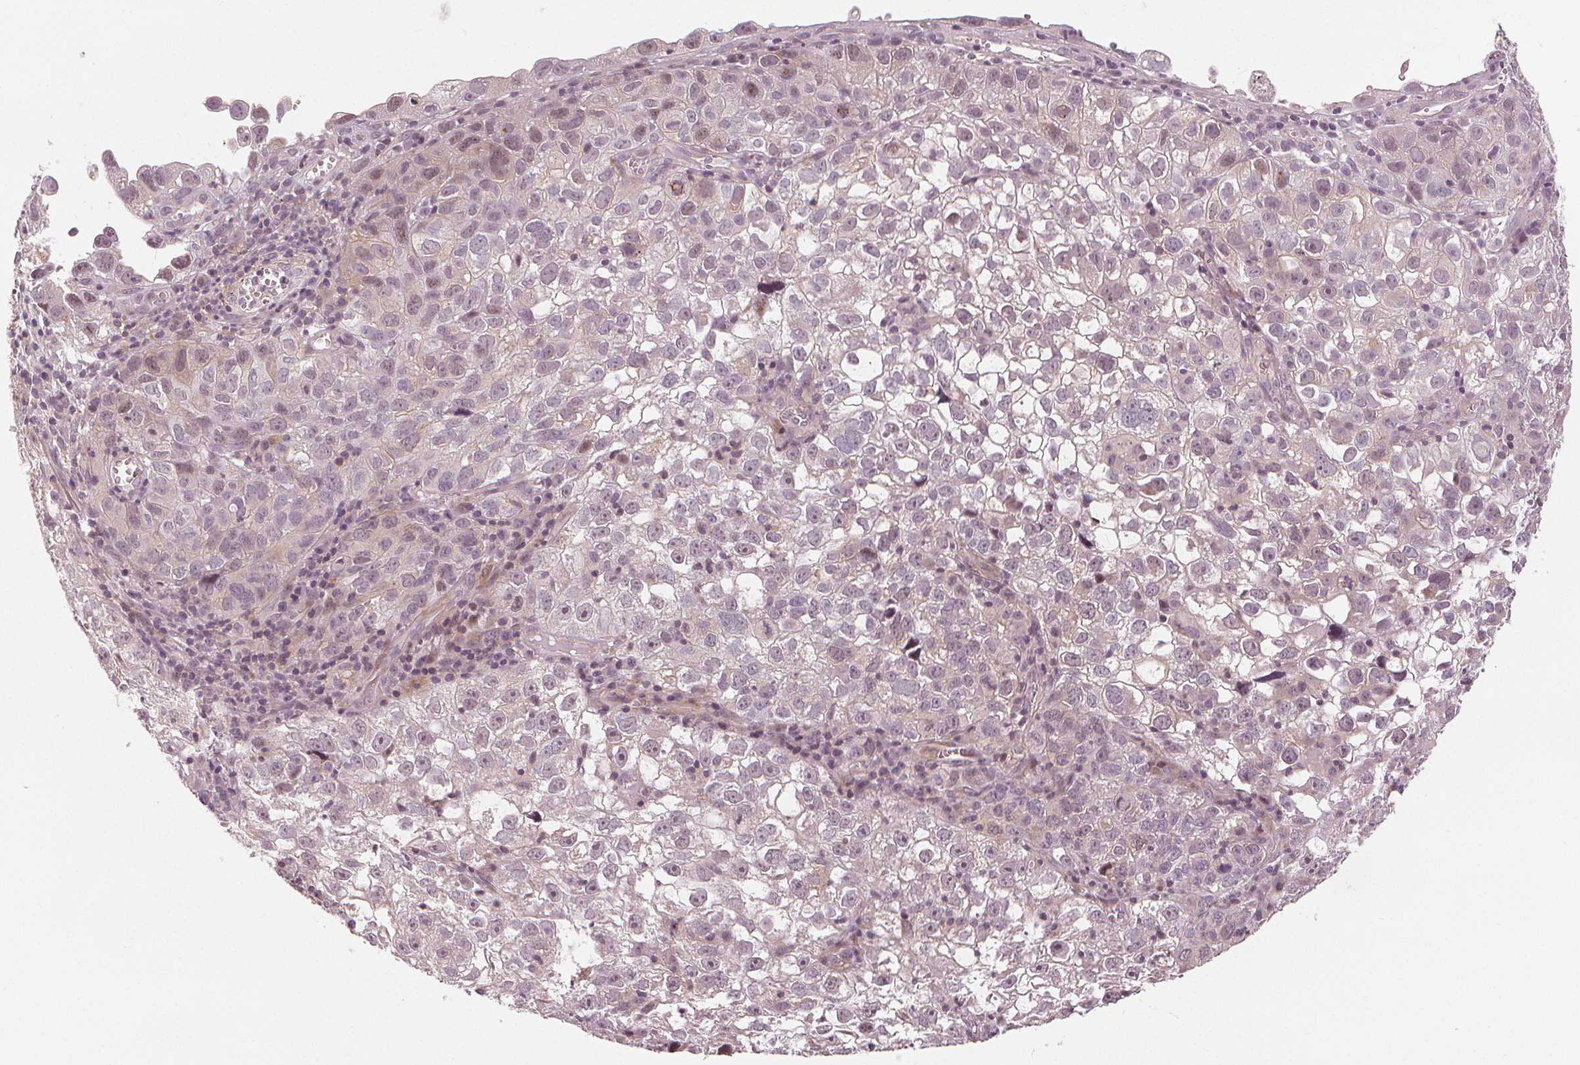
{"staining": {"intensity": "negative", "quantity": "none", "location": "none"}, "tissue": "cervical cancer", "cell_type": "Tumor cells", "image_type": "cancer", "snomed": [{"axis": "morphology", "description": "Squamous cell carcinoma, NOS"}, {"axis": "topography", "description": "Cervix"}], "caption": "This is an immunohistochemistry photomicrograph of human cervical cancer (squamous cell carcinoma). There is no positivity in tumor cells.", "gene": "SLC34A1", "patient": {"sex": "female", "age": 55}}